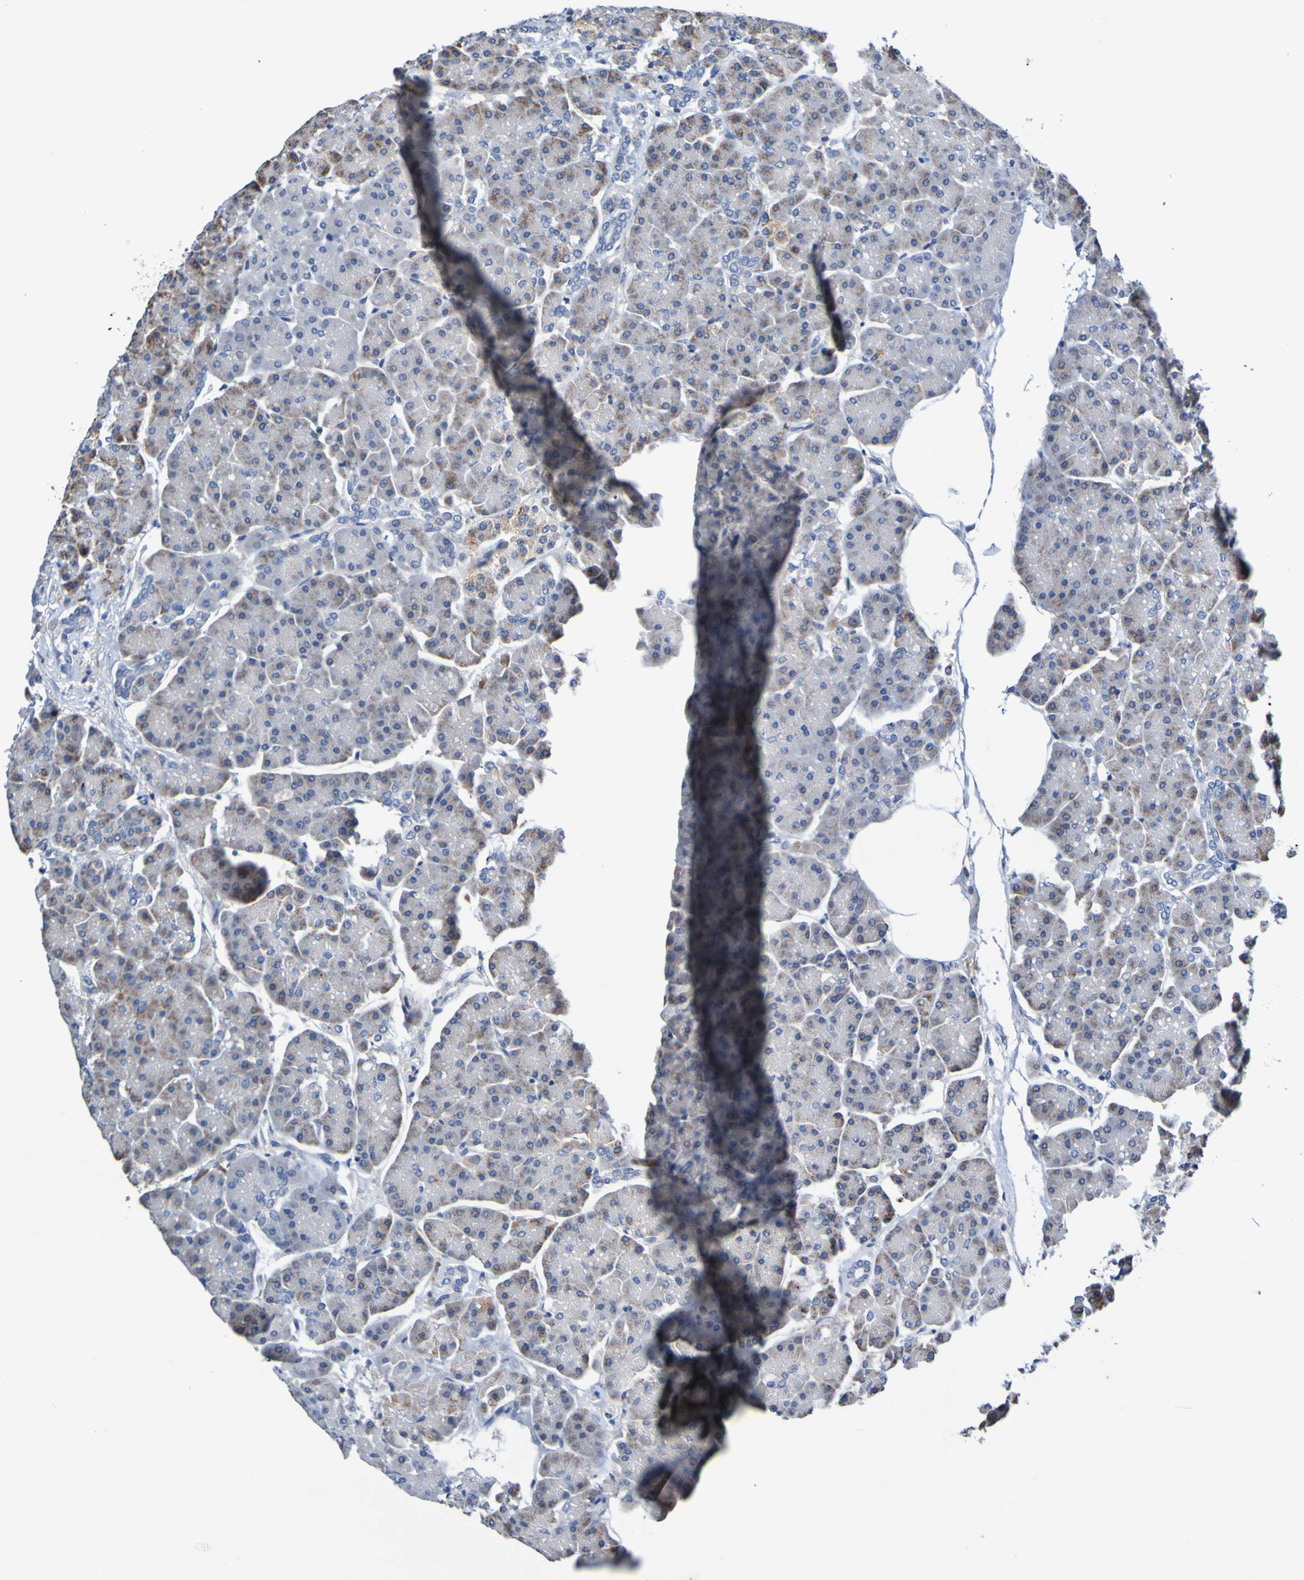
{"staining": {"intensity": "moderate", "quantity": "<25%", "location": "cytoplasmic/membranous"}, "tissue": "pancreas", "cell_type": "Exocrine glandular cells", "image_type": "normal", "snomed": [{"axis": "morphology", "description": "Normal tissue, NOS"}, {"axis": "topography", "description": "Pancreas"}], "caption": "An IHC photomicrograph of unremarkable tissue is shown. Protein staining in brown shows moderate cytoplasmic/membranous positivity in pancreas within exocrine glandular cells. (IHC, brightfield microscopy, high magnification).", "gene": "METAP2", "patient": {"sex": "female", "age": 70}}